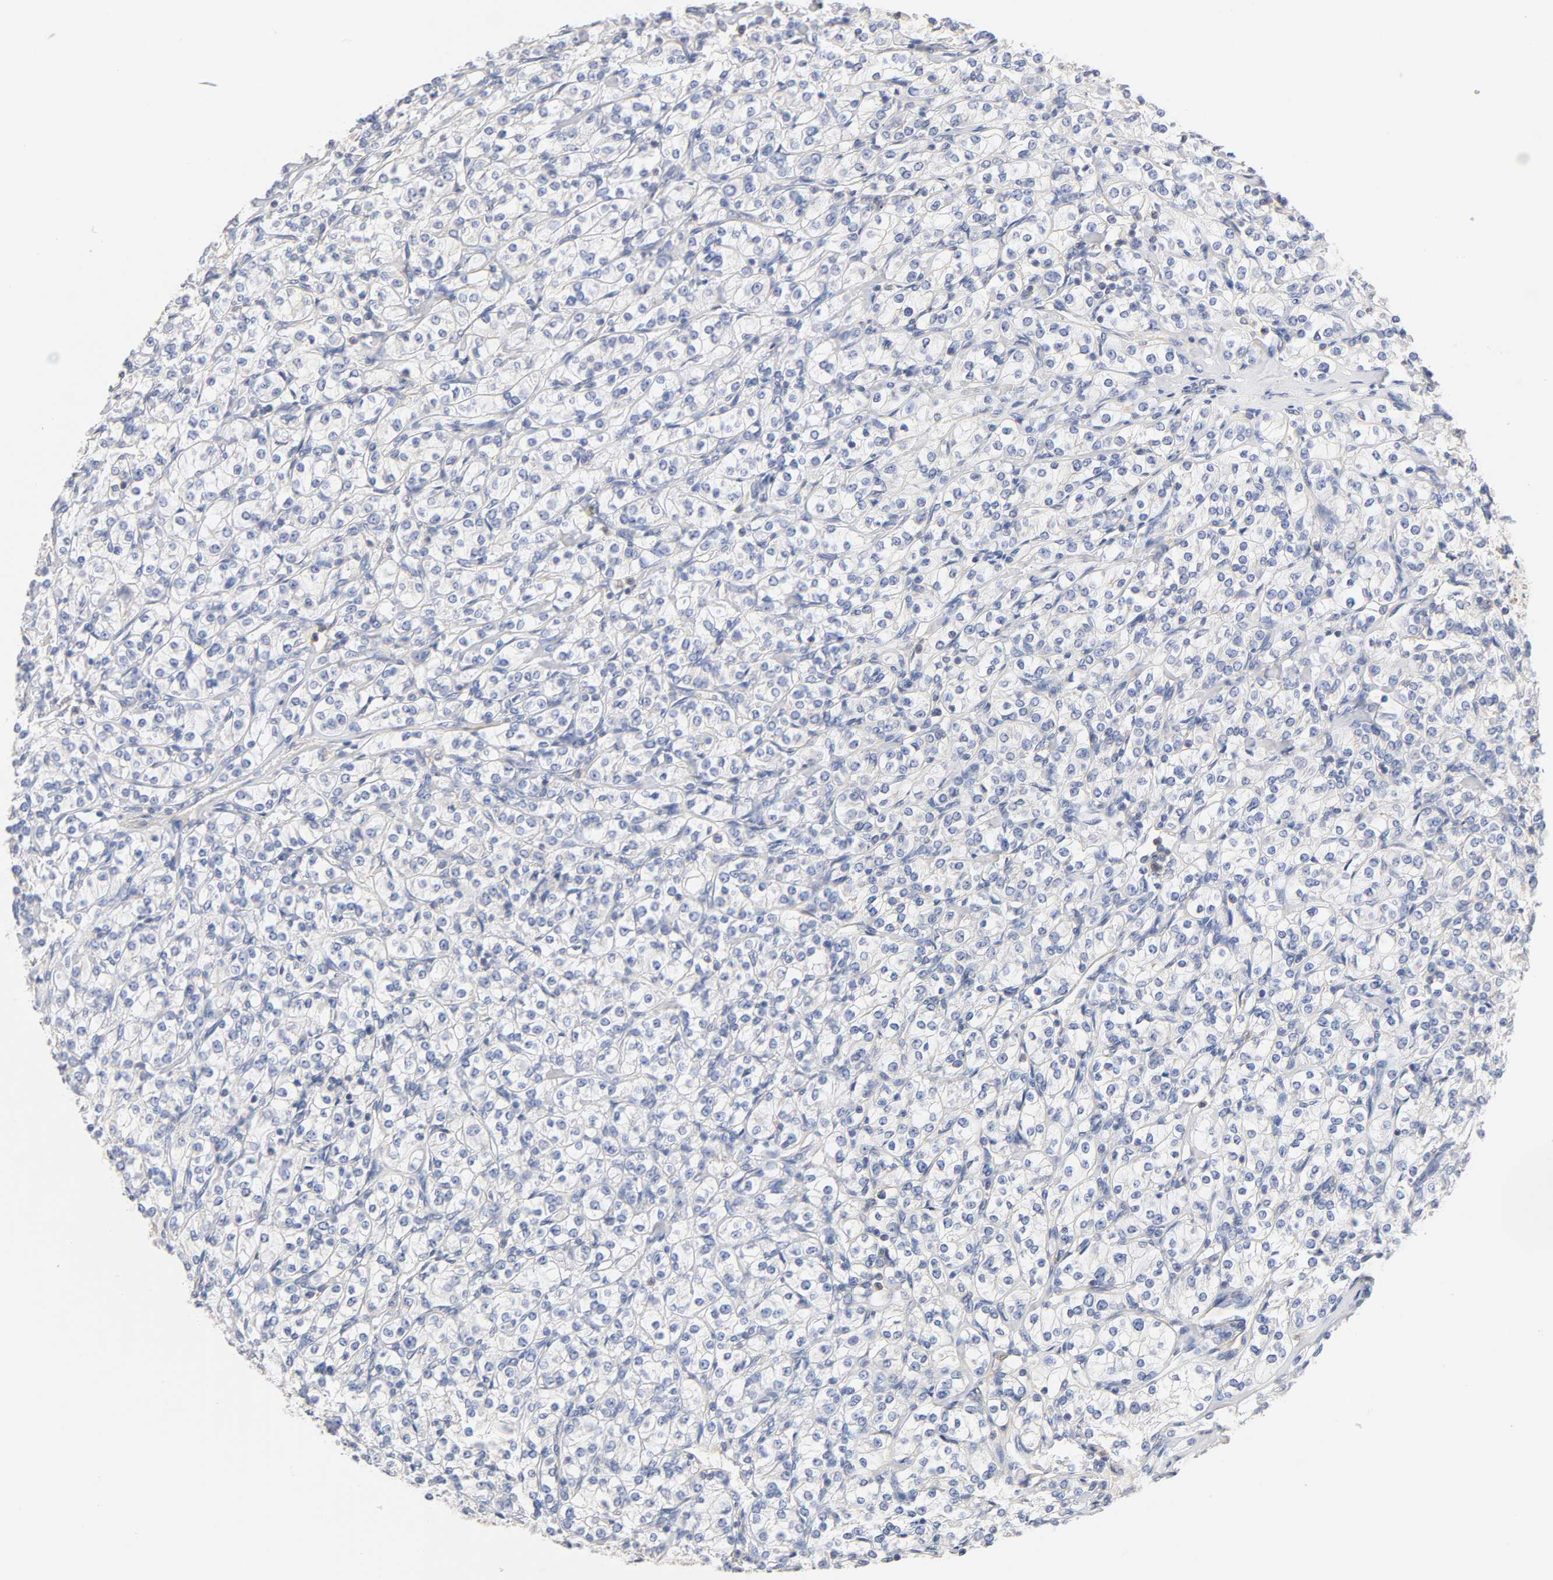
{"staining": {"intensity": "weak", "quantity": "25%-75%", "location": "cytoplasmic/membranous"}, "tissue": "renal cancer", "cell_type": "Tumor cells", "image_type": "cancer", "snomed": [{"axis": "morphology", "description": "Adenocarcinoma, NOS"}, {"axis": "topography", "description": "Kidney"}], "caption": "Protein expression analysis of renal cancer (adenocarcinoma) exhibits weak cytoplasmic/membranous expression in approximately 25%-75% of tumor cells.", "gene": "STRN3", "patient": {"sex": "male", "age": 77}}